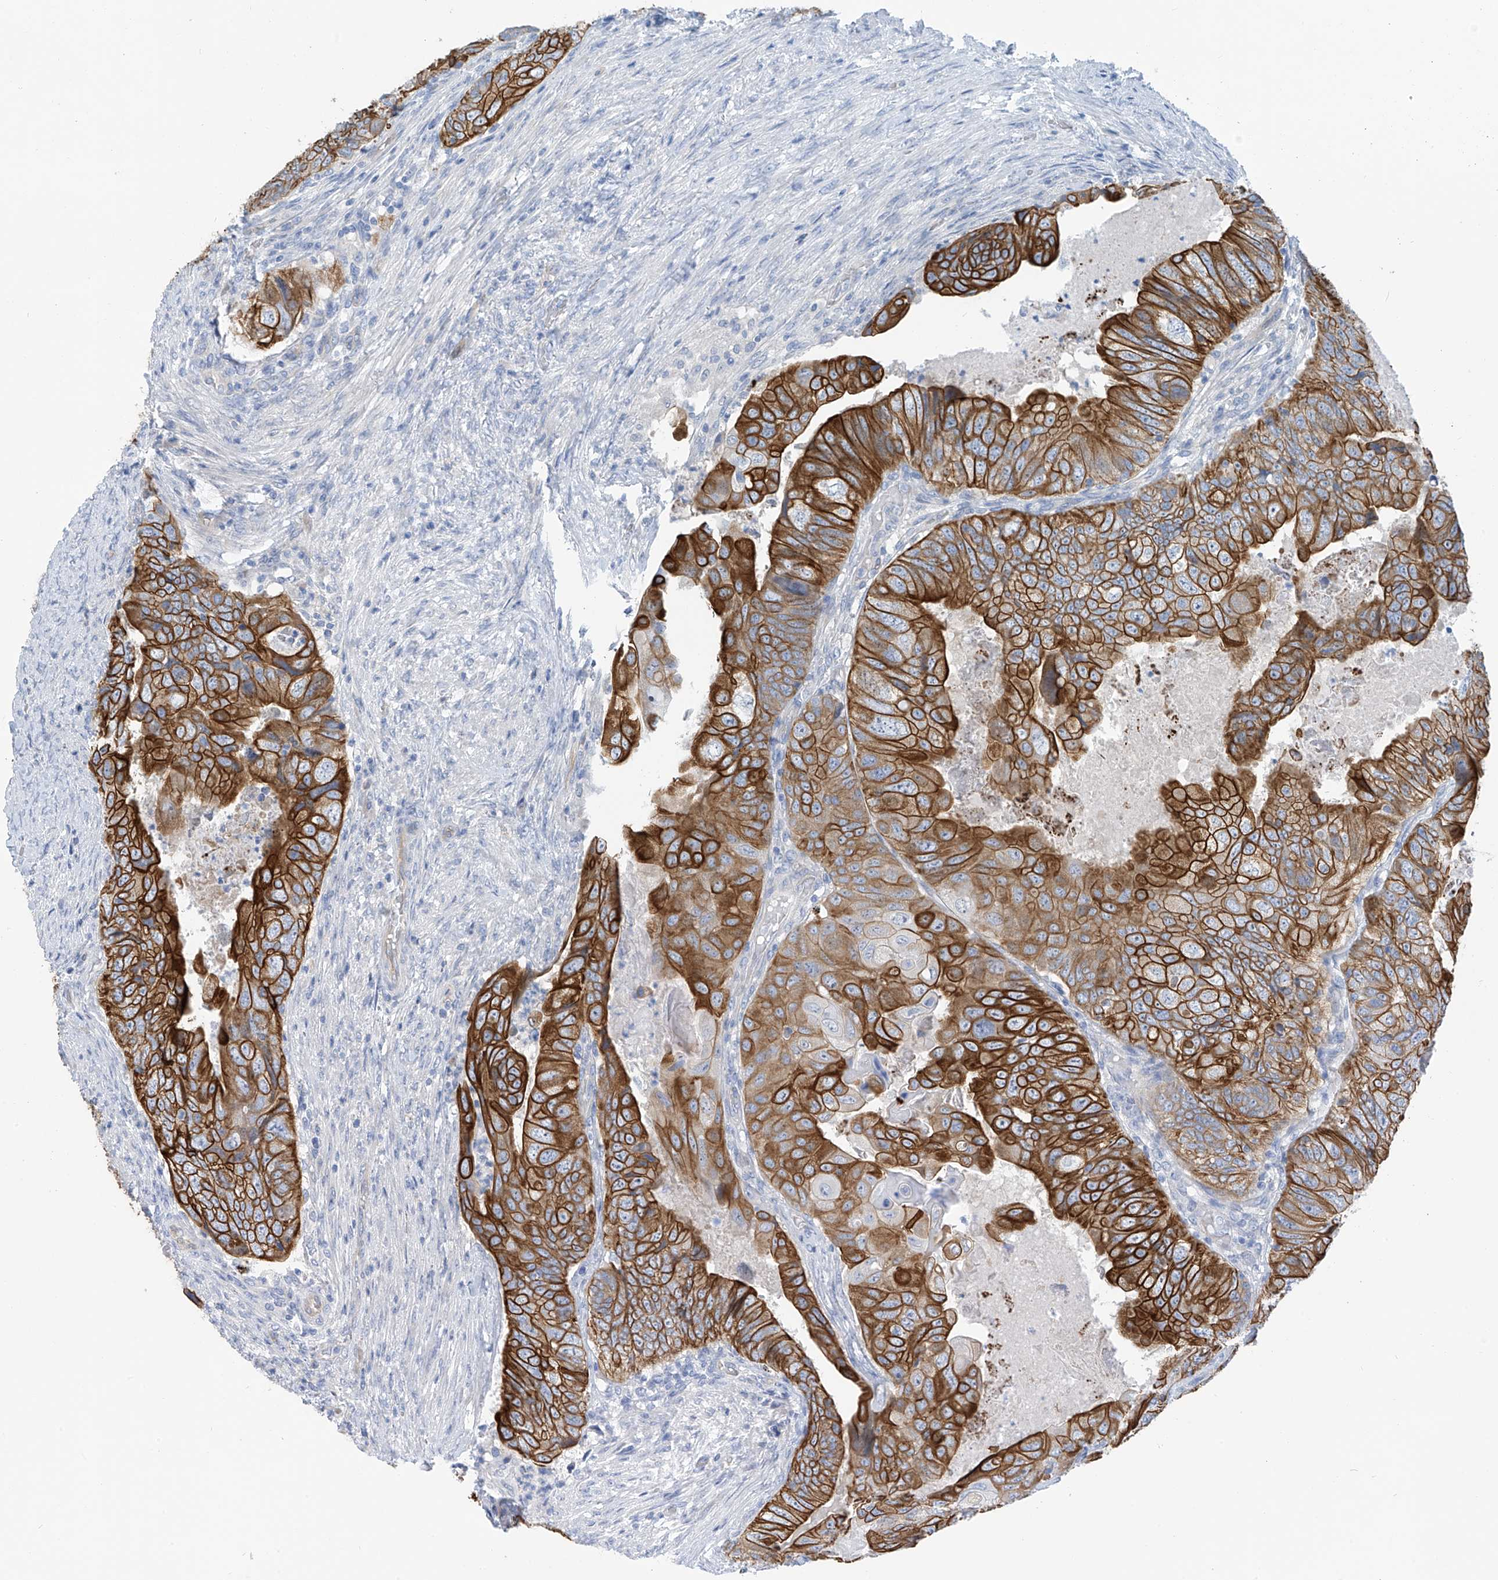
{"staining": {"intensity": "strong", "quantity": ">75%", "location": "cytoplasmic/membranous"}, "tissue": "colorectal cancer", "cell_type": "Tumor cells", "image_type": "cancer", "snomed": [{"axis": "morphology", "description": "Adenocarcinoma, NOS"}, {"axis": "topography", "description": "Rectum"}], "caption": "The photomicrograph exhibits immunohistochemical staining of colorectal adenocarcinoma. There is strong cytoplasmic/membranous staining is identified in about >75% of tumor cells.", "gene": "PIK3C2B", "patient": {"sex": "male", "age": 63}}